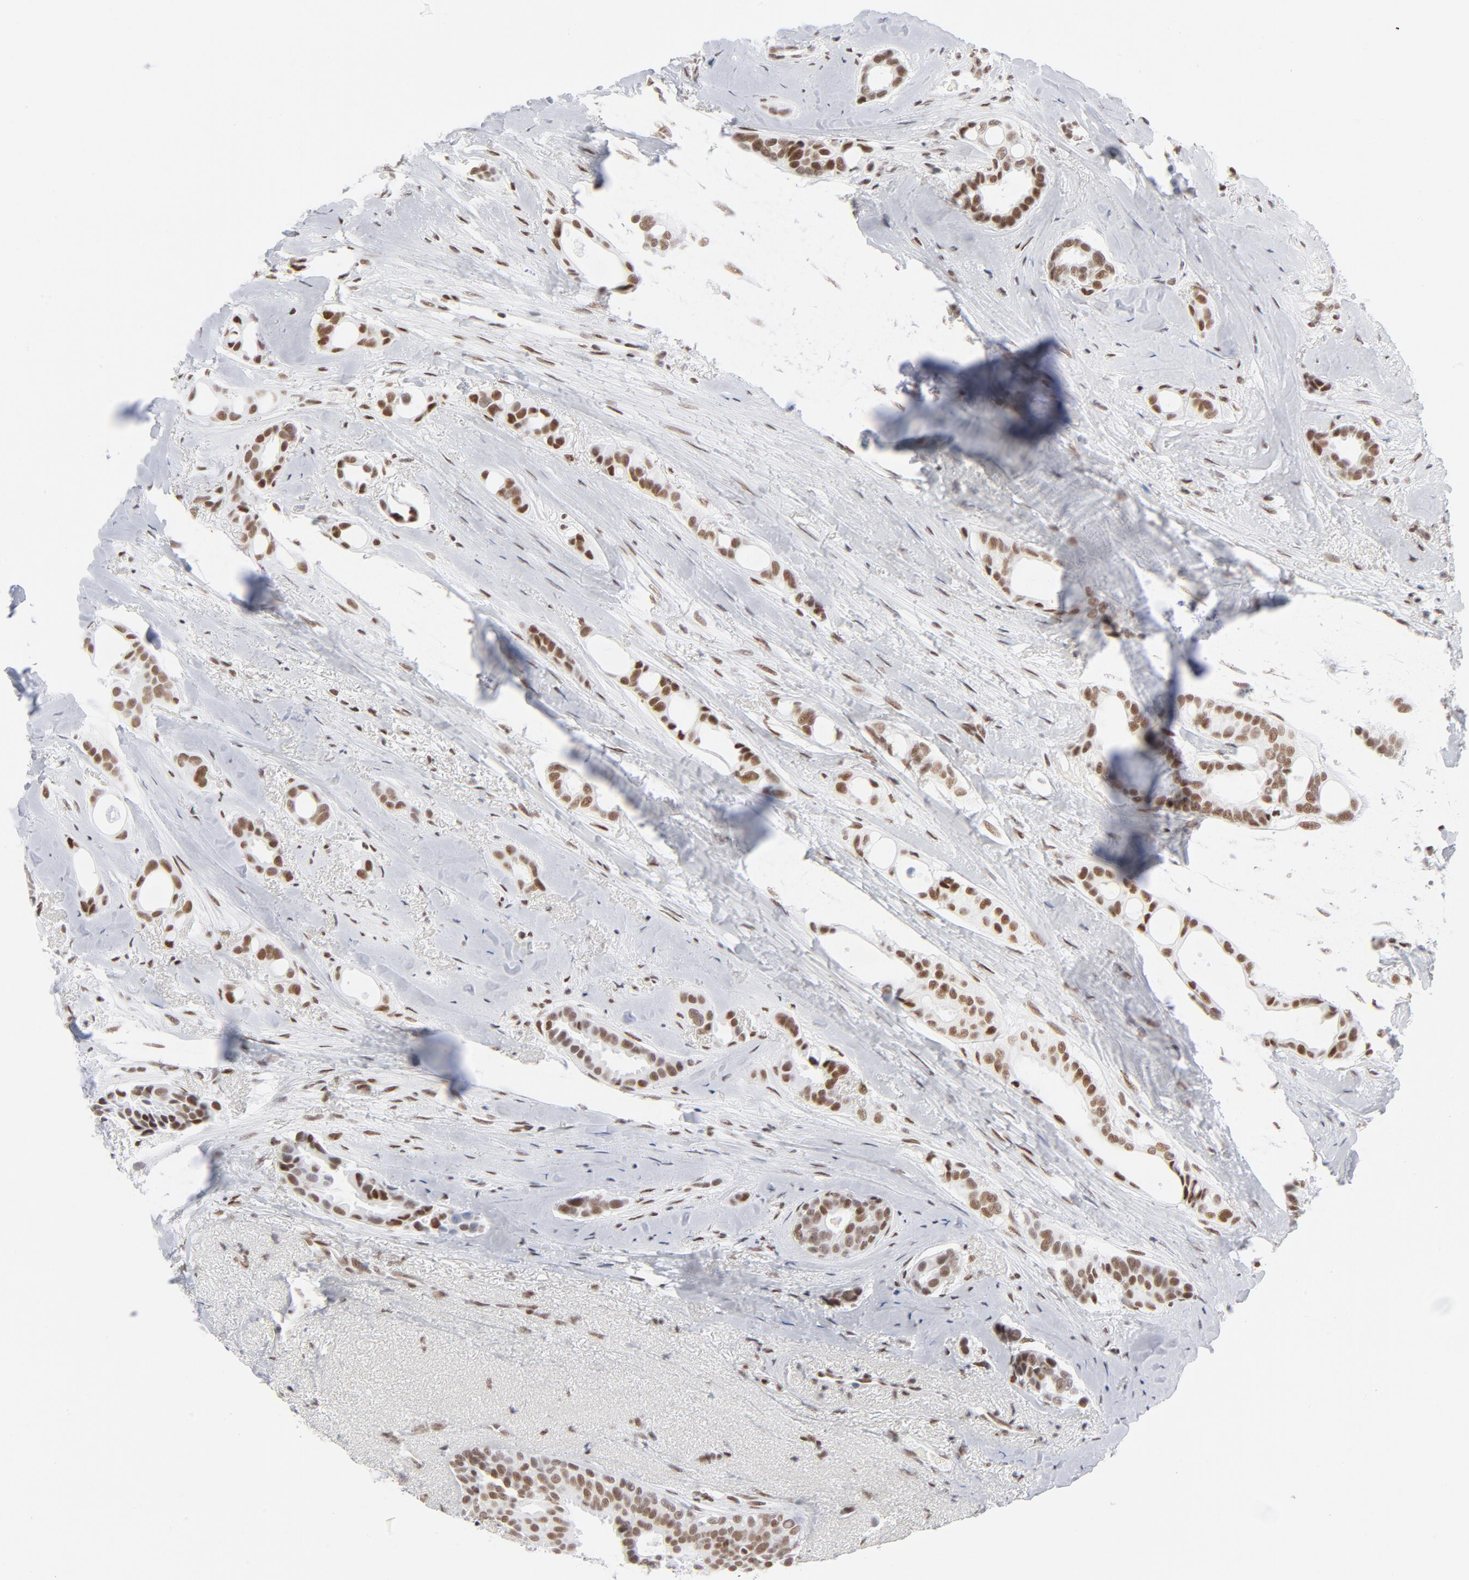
{"staining": {"intensity": "moderate", "quantity": ">75%", "location": "nuclear"}, "tissue": "breast cancer", "cell_type": "Tumor cells", "image_type": "cancer", "snomed": [{"axis": "morphology", "description": "Duct carcinoma"}, {"axis": "topography", "description": "Breast"}], "caption": "A high-resolution histopathology image shows IHC staining of breast invasive ductal carcinoma, which displays moderate nuclear positivity in approximately >75% of tumor cells.", "gene": "ATF2", "patient": {"sex": "female", "age": 54}}